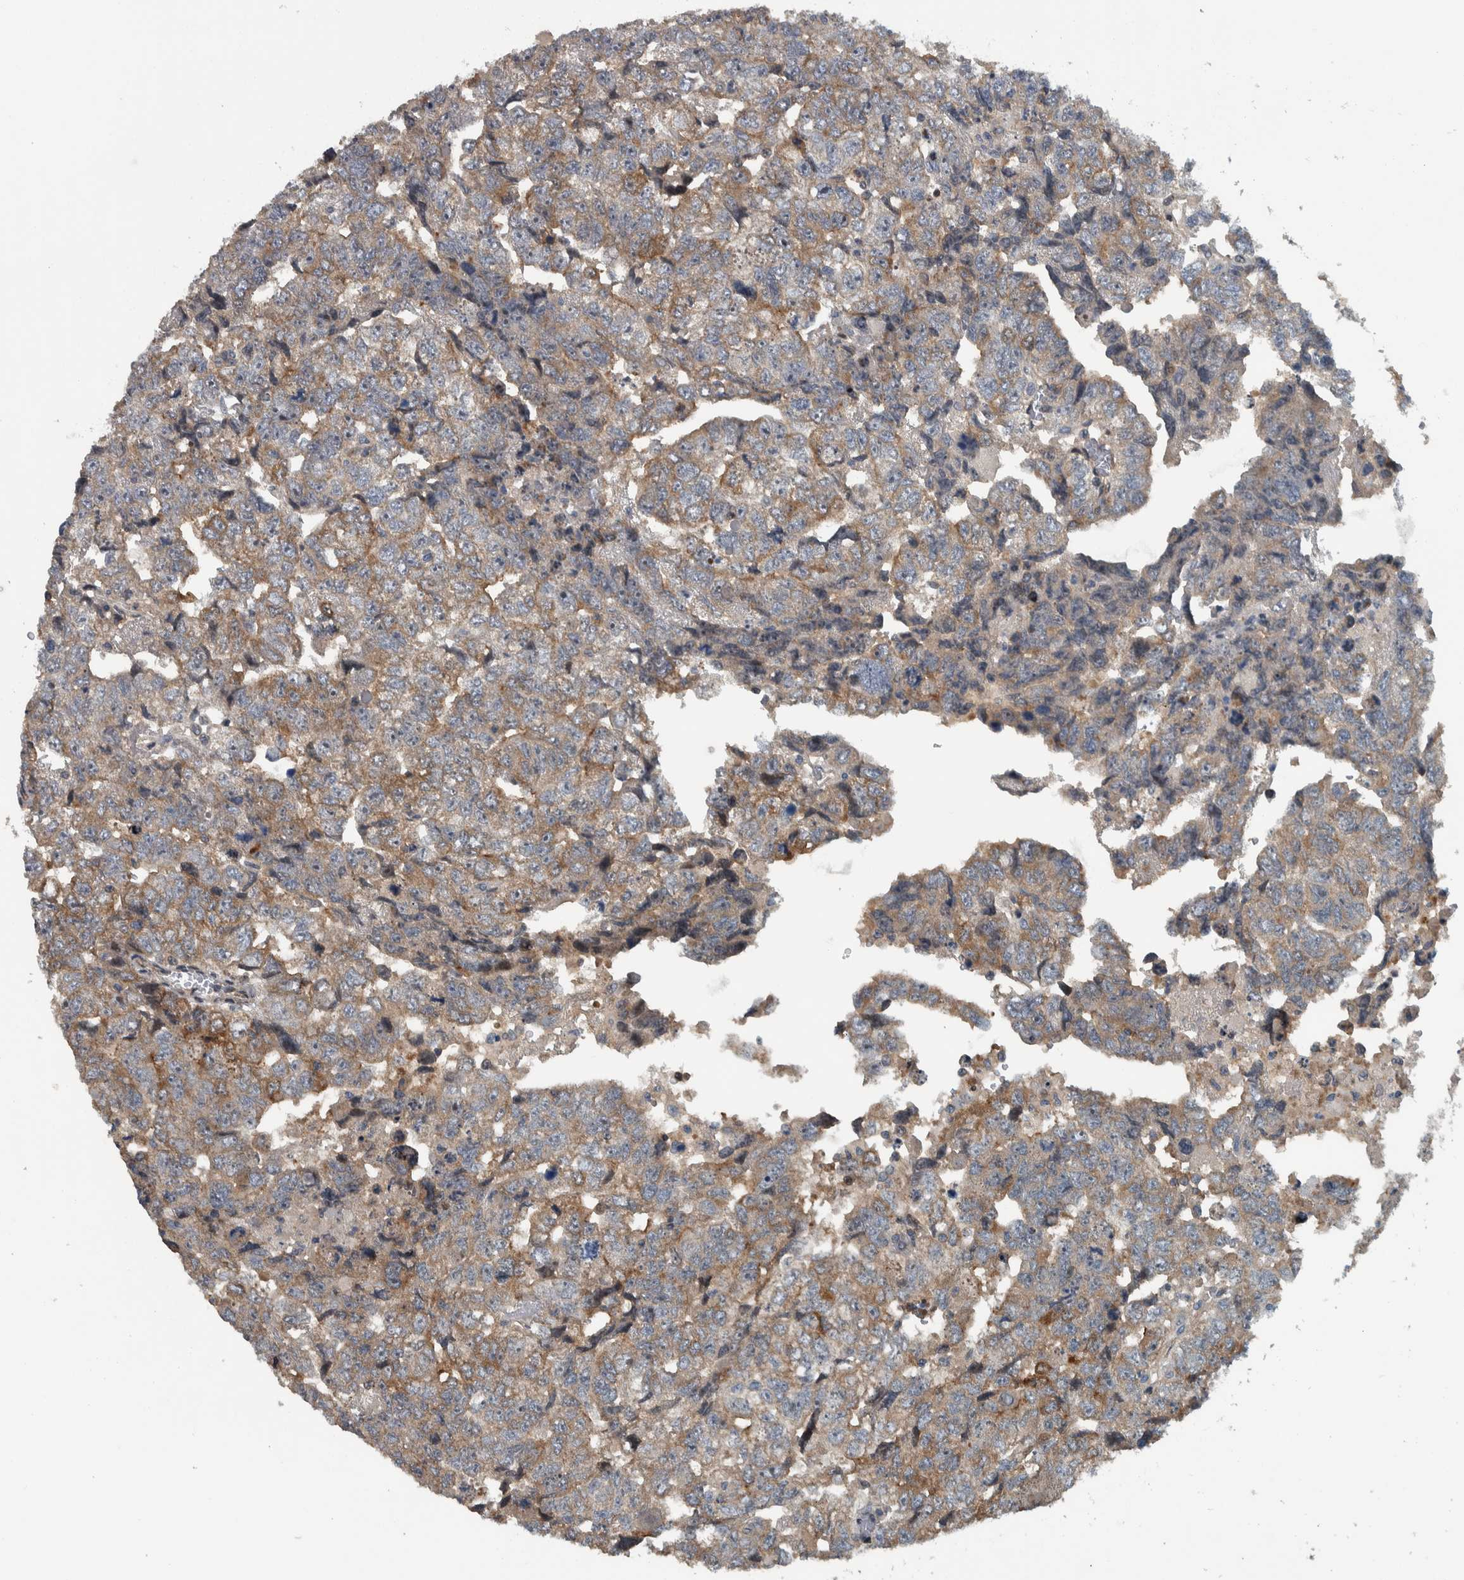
{"staining": {"intensity": "weak", "quantity": ">75%", "location": "cytoplasmic/membranous"}, "tissue": "testis cancer", "cell_type": "Tumor cells", "image_type": "cancer", "snomed": [{"axis": "morphology", "description": "Carcinoma, Embryonal, NOS"}, {"axis": "topography", "description": "Testis"}], "caption": "This is a histology image of immunohistochemistry (IHC) staining of testis embryonal carcinoma, which shows weak staining in the cytoplasmic/membranous of tumor cells.", "gene": "BAIAP2L1", "patient": {"sex": "male", "age": 36}}